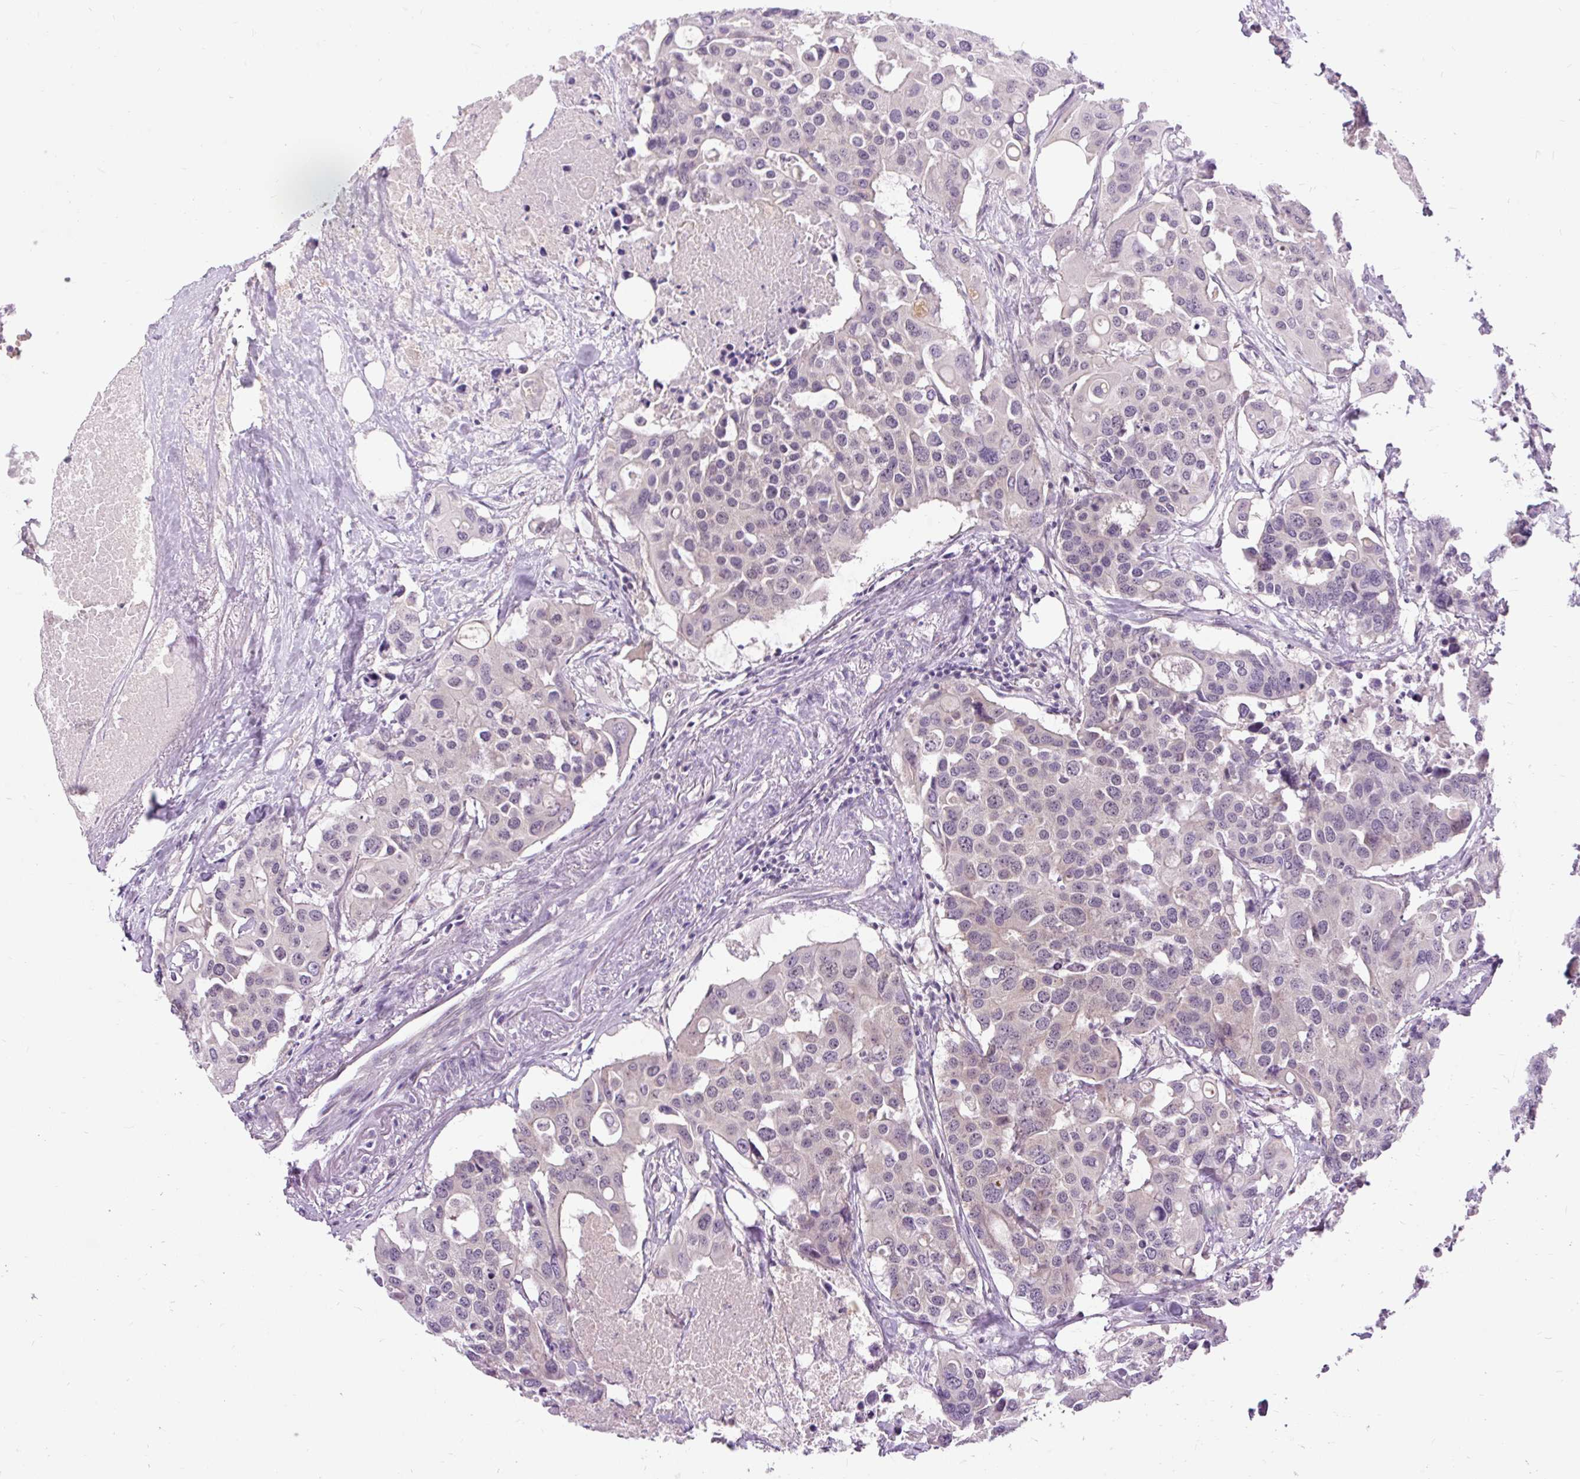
{"staining": {"intensity": "negative", "quantity": "none", "location": "none"}, "tissue": "colorectal cancer", "cell_type": "Tumor cells", "image_type": "cancer", "snomed": [{"axis": "morphology", "description": "Adenocarcinoma, NOS"}, {"axis": "topography", "description": "Colon"}], "caption": "Adenocarcinoma (colorectal) stained for a protein using immunohistochemistry (IHC) demonstrates no staining tumor cells.", "gene": "FAM117B", "patient": {"sex": "male", "age": 77}}